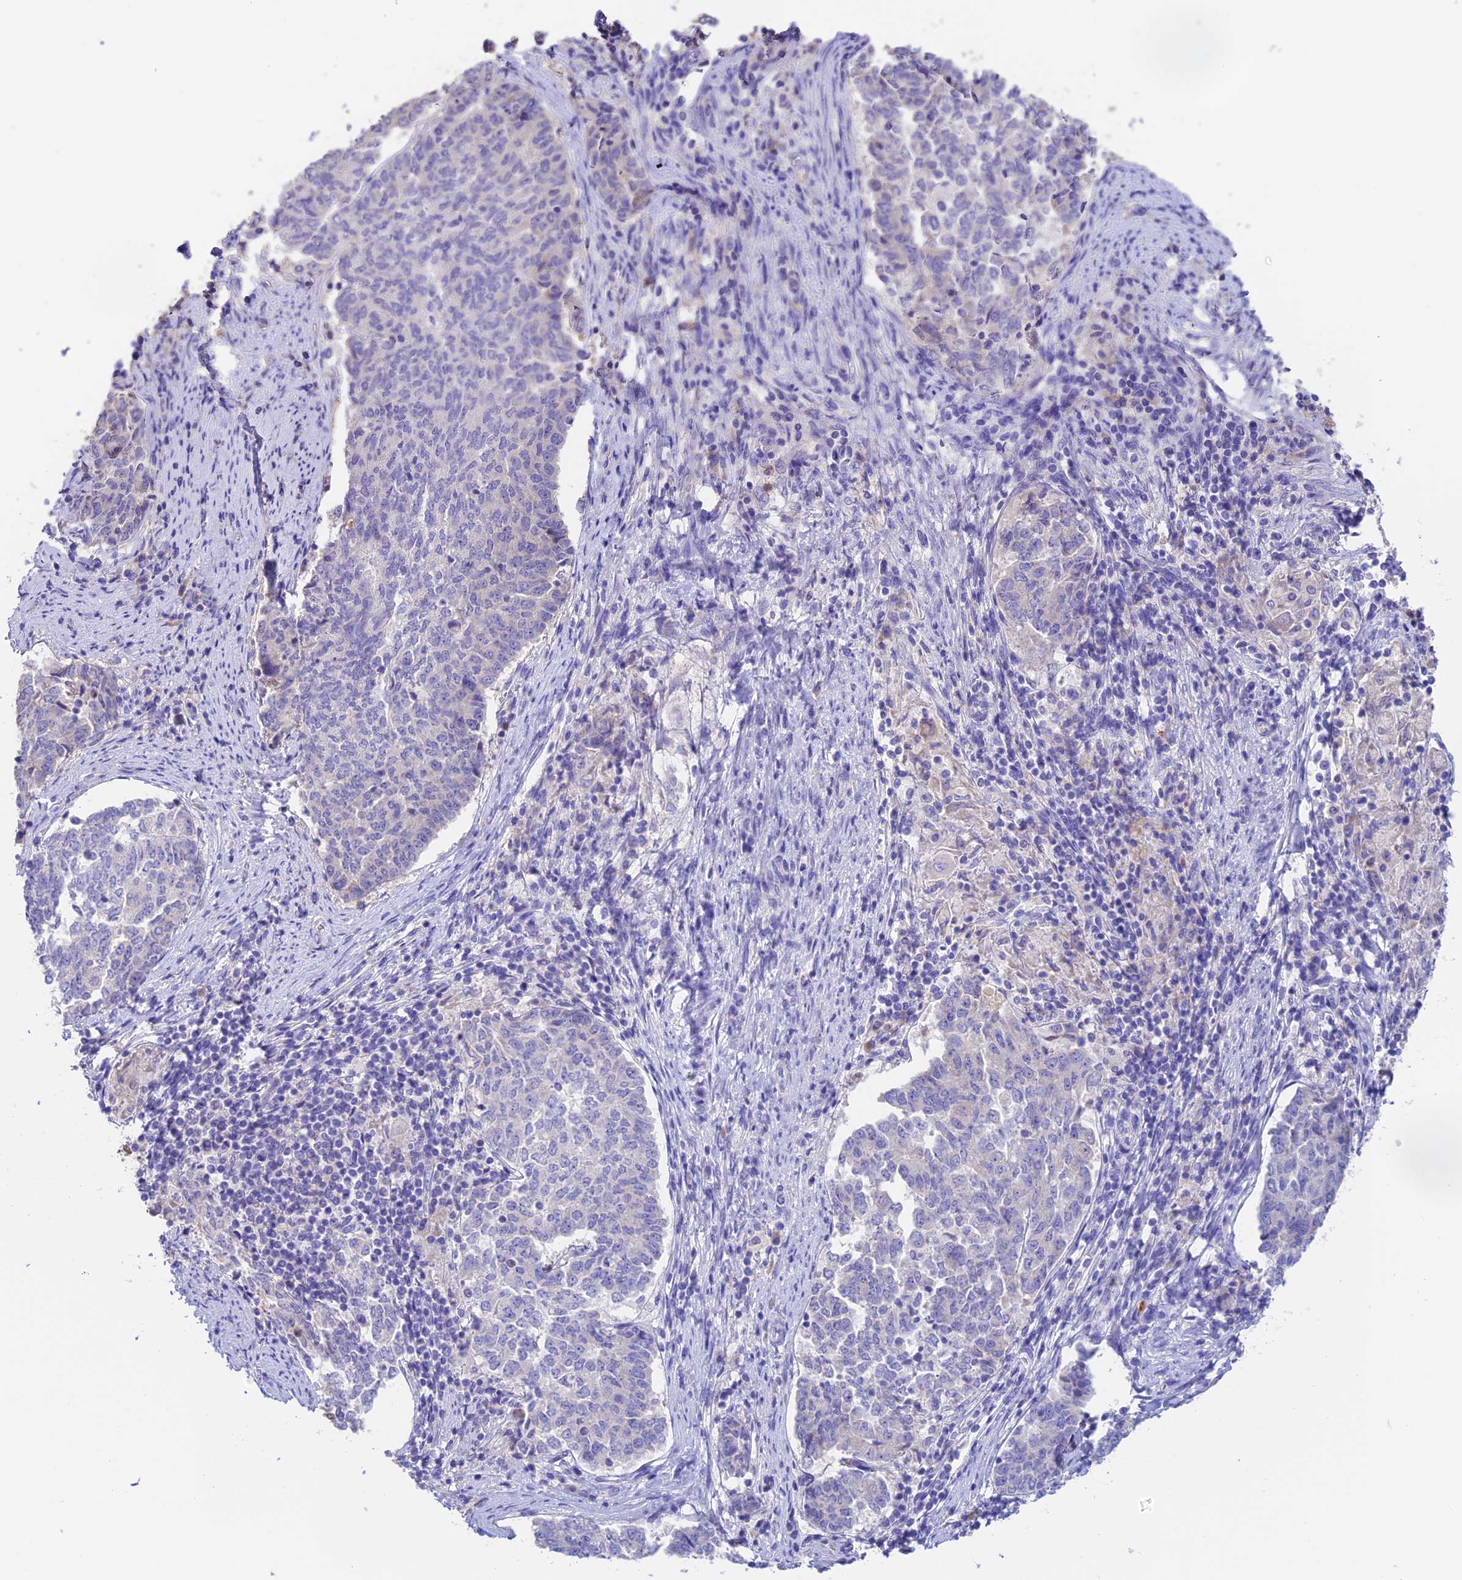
{"staining": {"intensity": "negative", "quantity": "none", "location": "none"}, "tissue": "endometrial cancer", "cell_type": "Tumor cells", "image_type": "cancer", "snomed": [{"axis": "morphology", "description": "Adenocarcinoma, NOS"}, {"axis": "topography", "description": "Endometrium"}], "caption": "DAB immunohistochemical staining of human adenocarcinoma (endometrial) reveals no significant positivity in tumor cells. (DAB immunohistochemistry visualized using brightfield microscopy, high magnification).", "gene": "EMC3", "patient": {"sex": "female", "age": 80}}